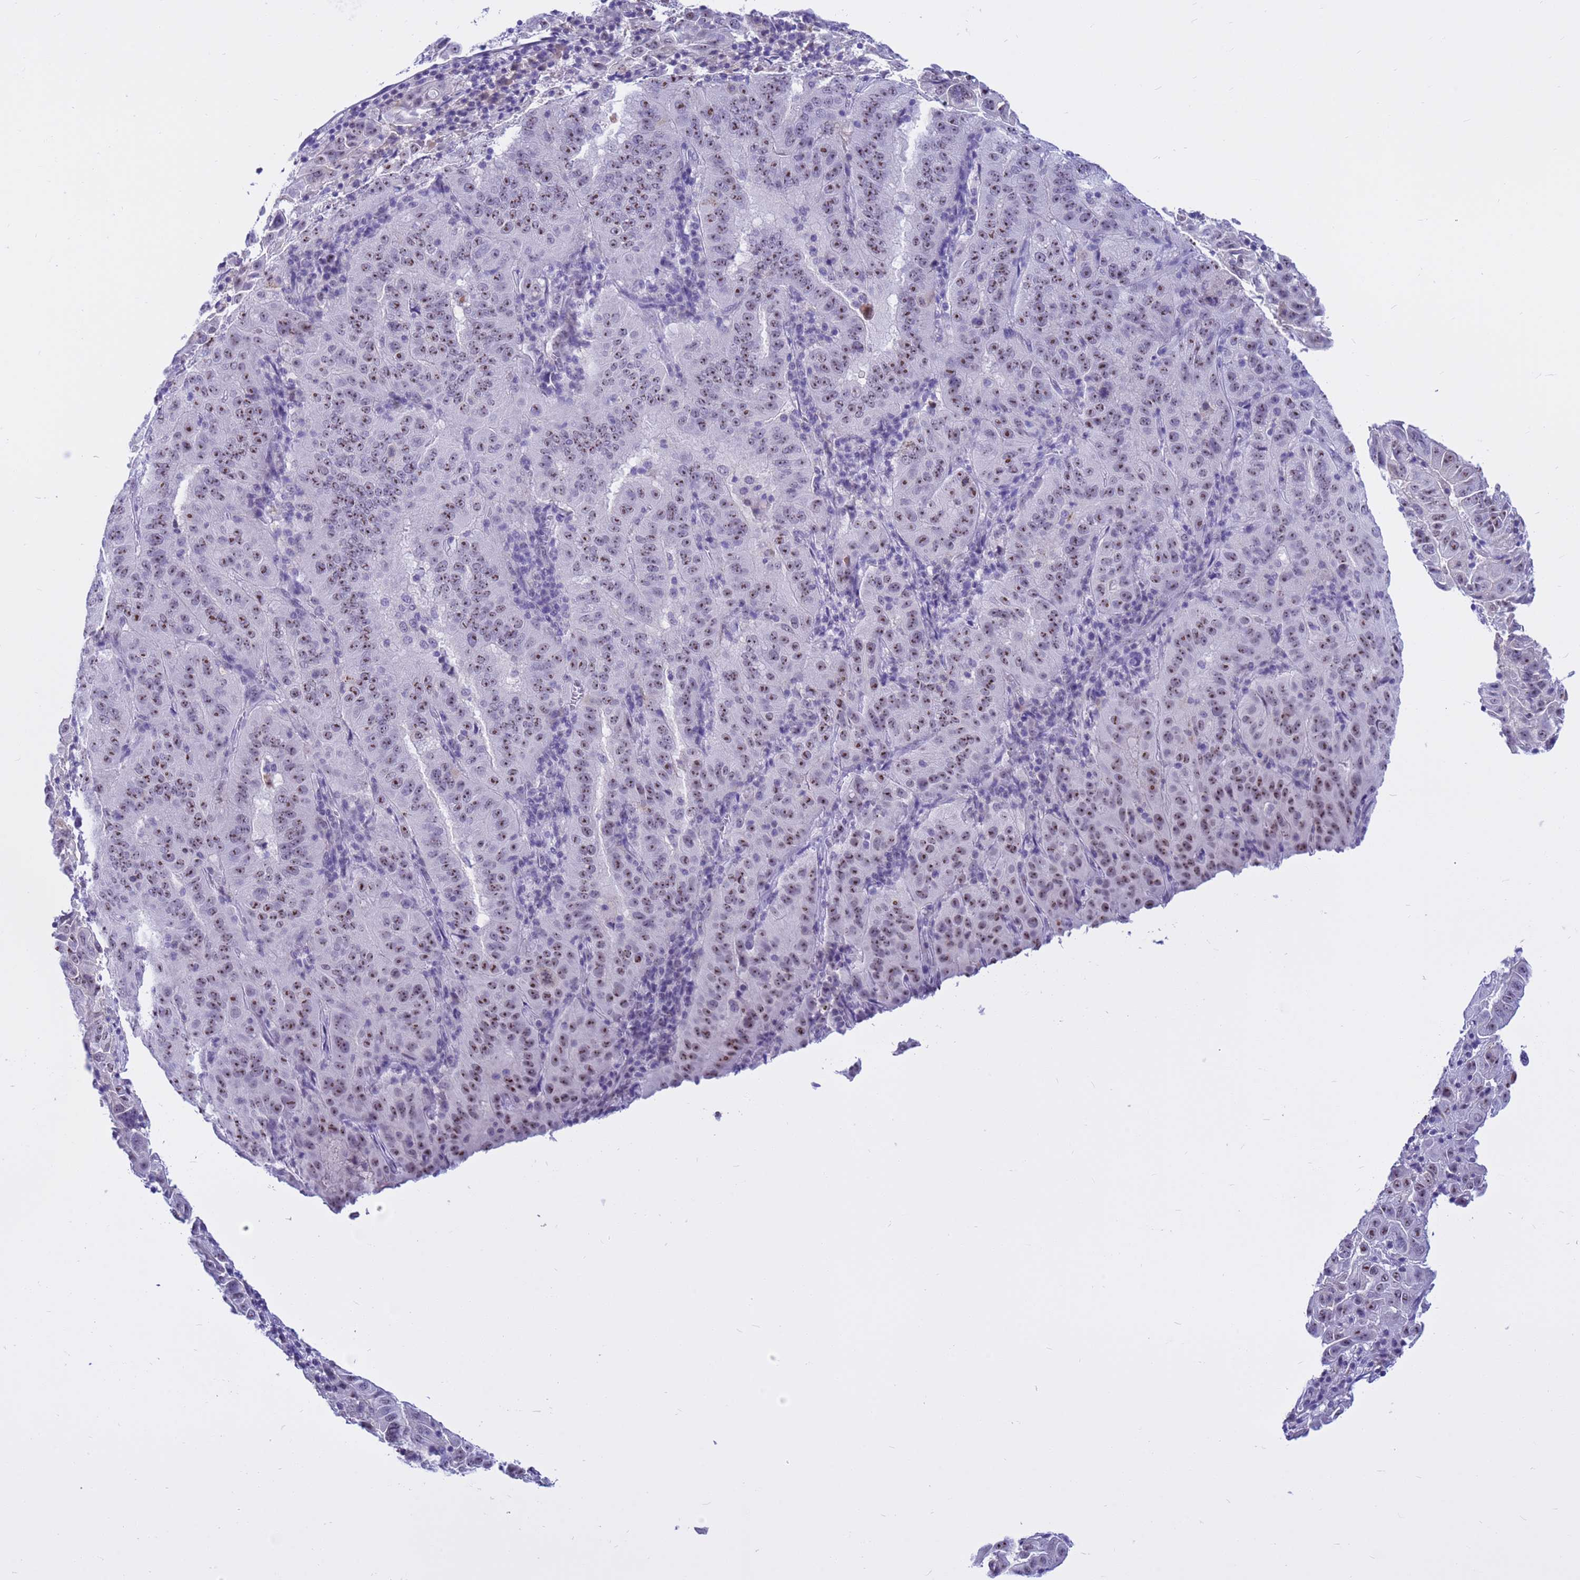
{"staining": {"intensity": "moderate", "quantity": ">75%", "location": "nuclear"}, "tissue": "pancreatic cancer", "cell_type": "Tumor cells", "image_type": "cancer", "snomed": [{"axis": "morphology", "description": "Adenocarcinoma, NOS"}, {"axis": "topography", "description": "Pancreas"}], "caption": "Moderate nuclear expression is present in about >75% of tumor cells in pancreatic adenocarcinoma.", "gene": "DMRTC2", "patient": {"sex": "male", "age": 63}}